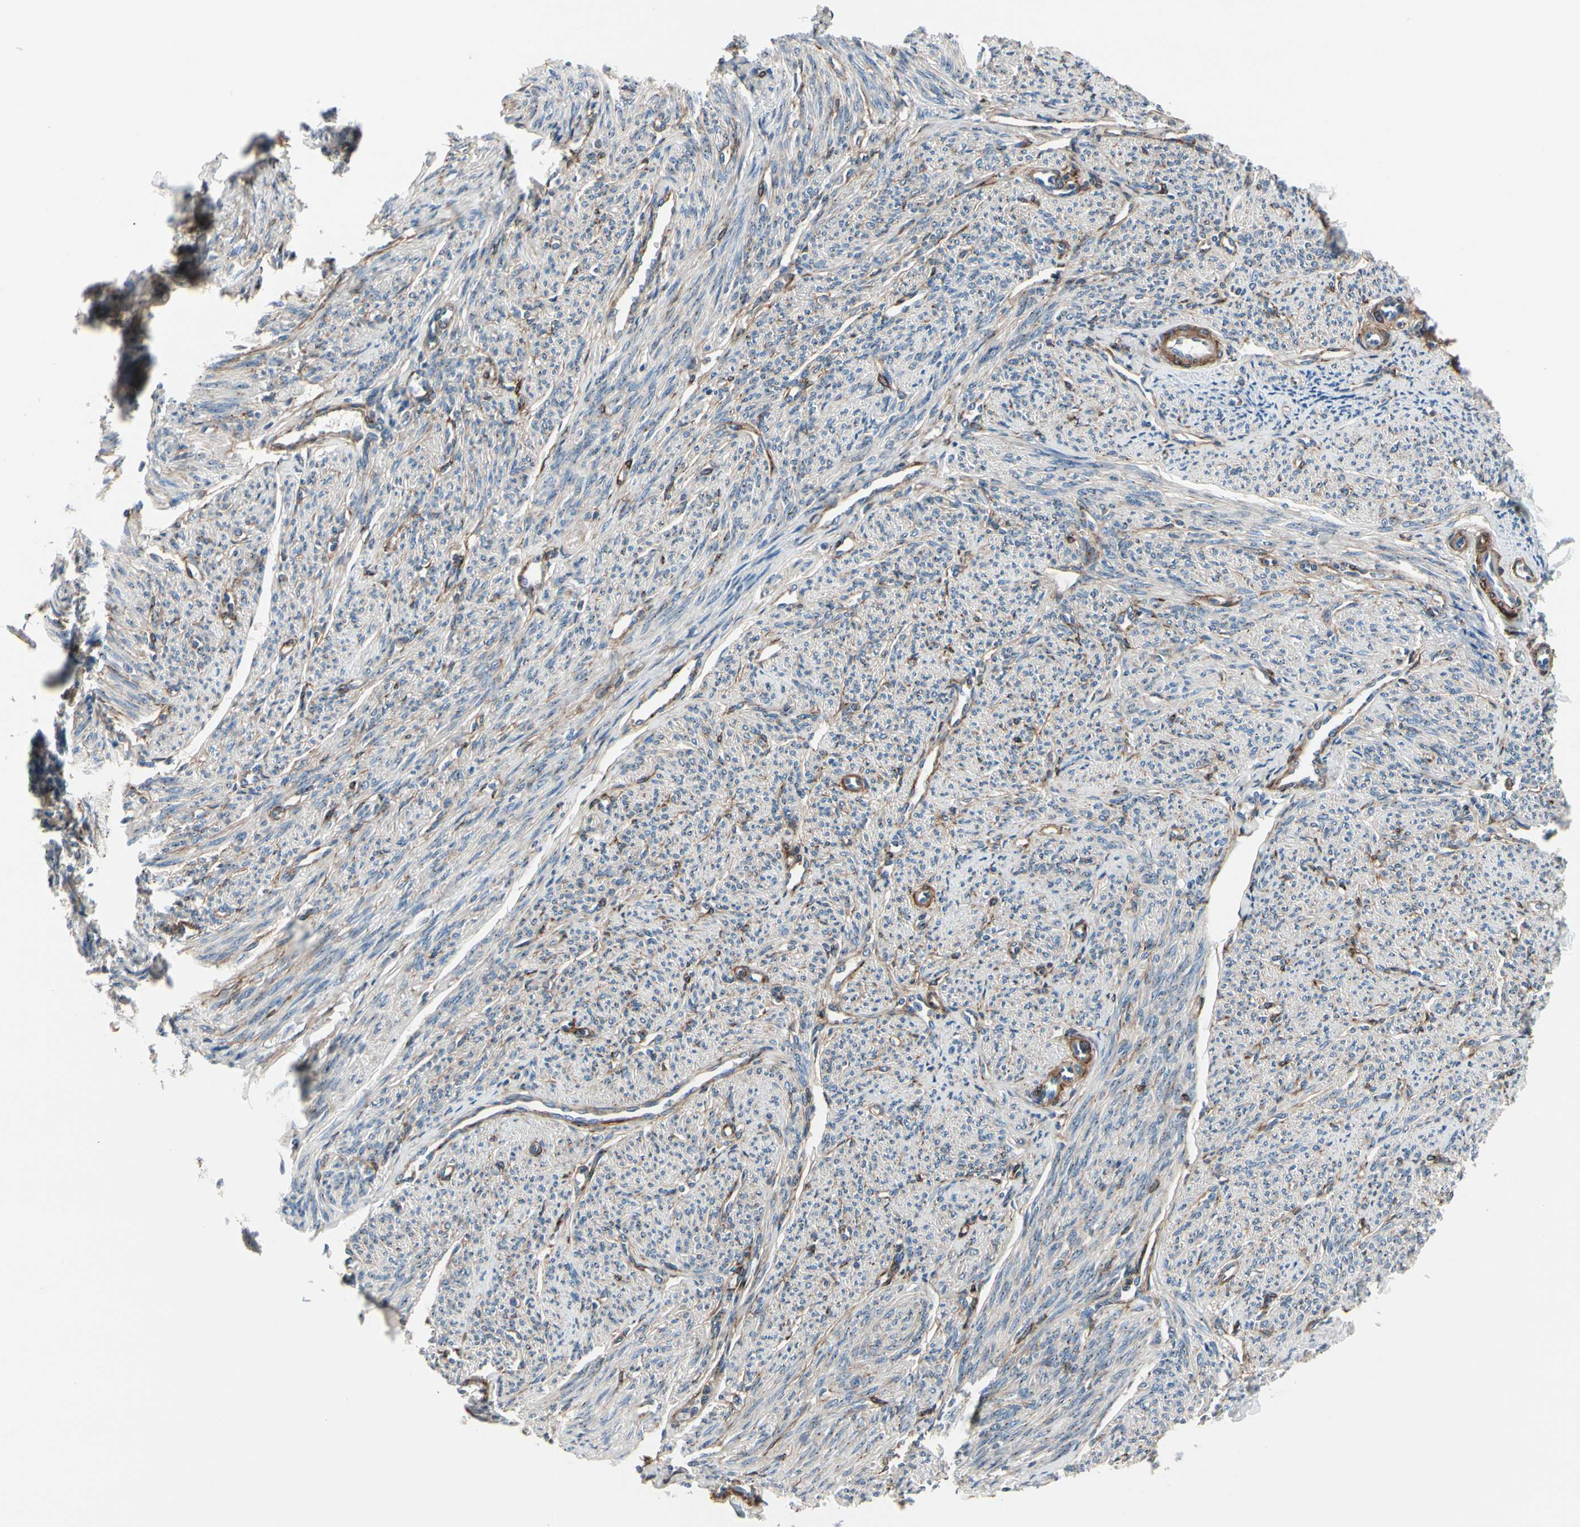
{"staining": {"intensity": "weak", "quantity": "<25%", "location": "cytoplasmic/membranous"}, "tissue": "smooth muscle", "cell_type": "Smooth muscle cells", "image_type": "normal", "snomed": [{"axis": "morphology", "description": "Normal tissue, NOS"}, {"axis": "topography", "description": "Smooth muscle"}], "caption": "An IHC micrograph of benign smooth muscle is shown. There is no staining in smooth muscle cells of smooth muscle.", "gene": "PRKAR2B", "patient": {"sex": "female", "age": 65}}